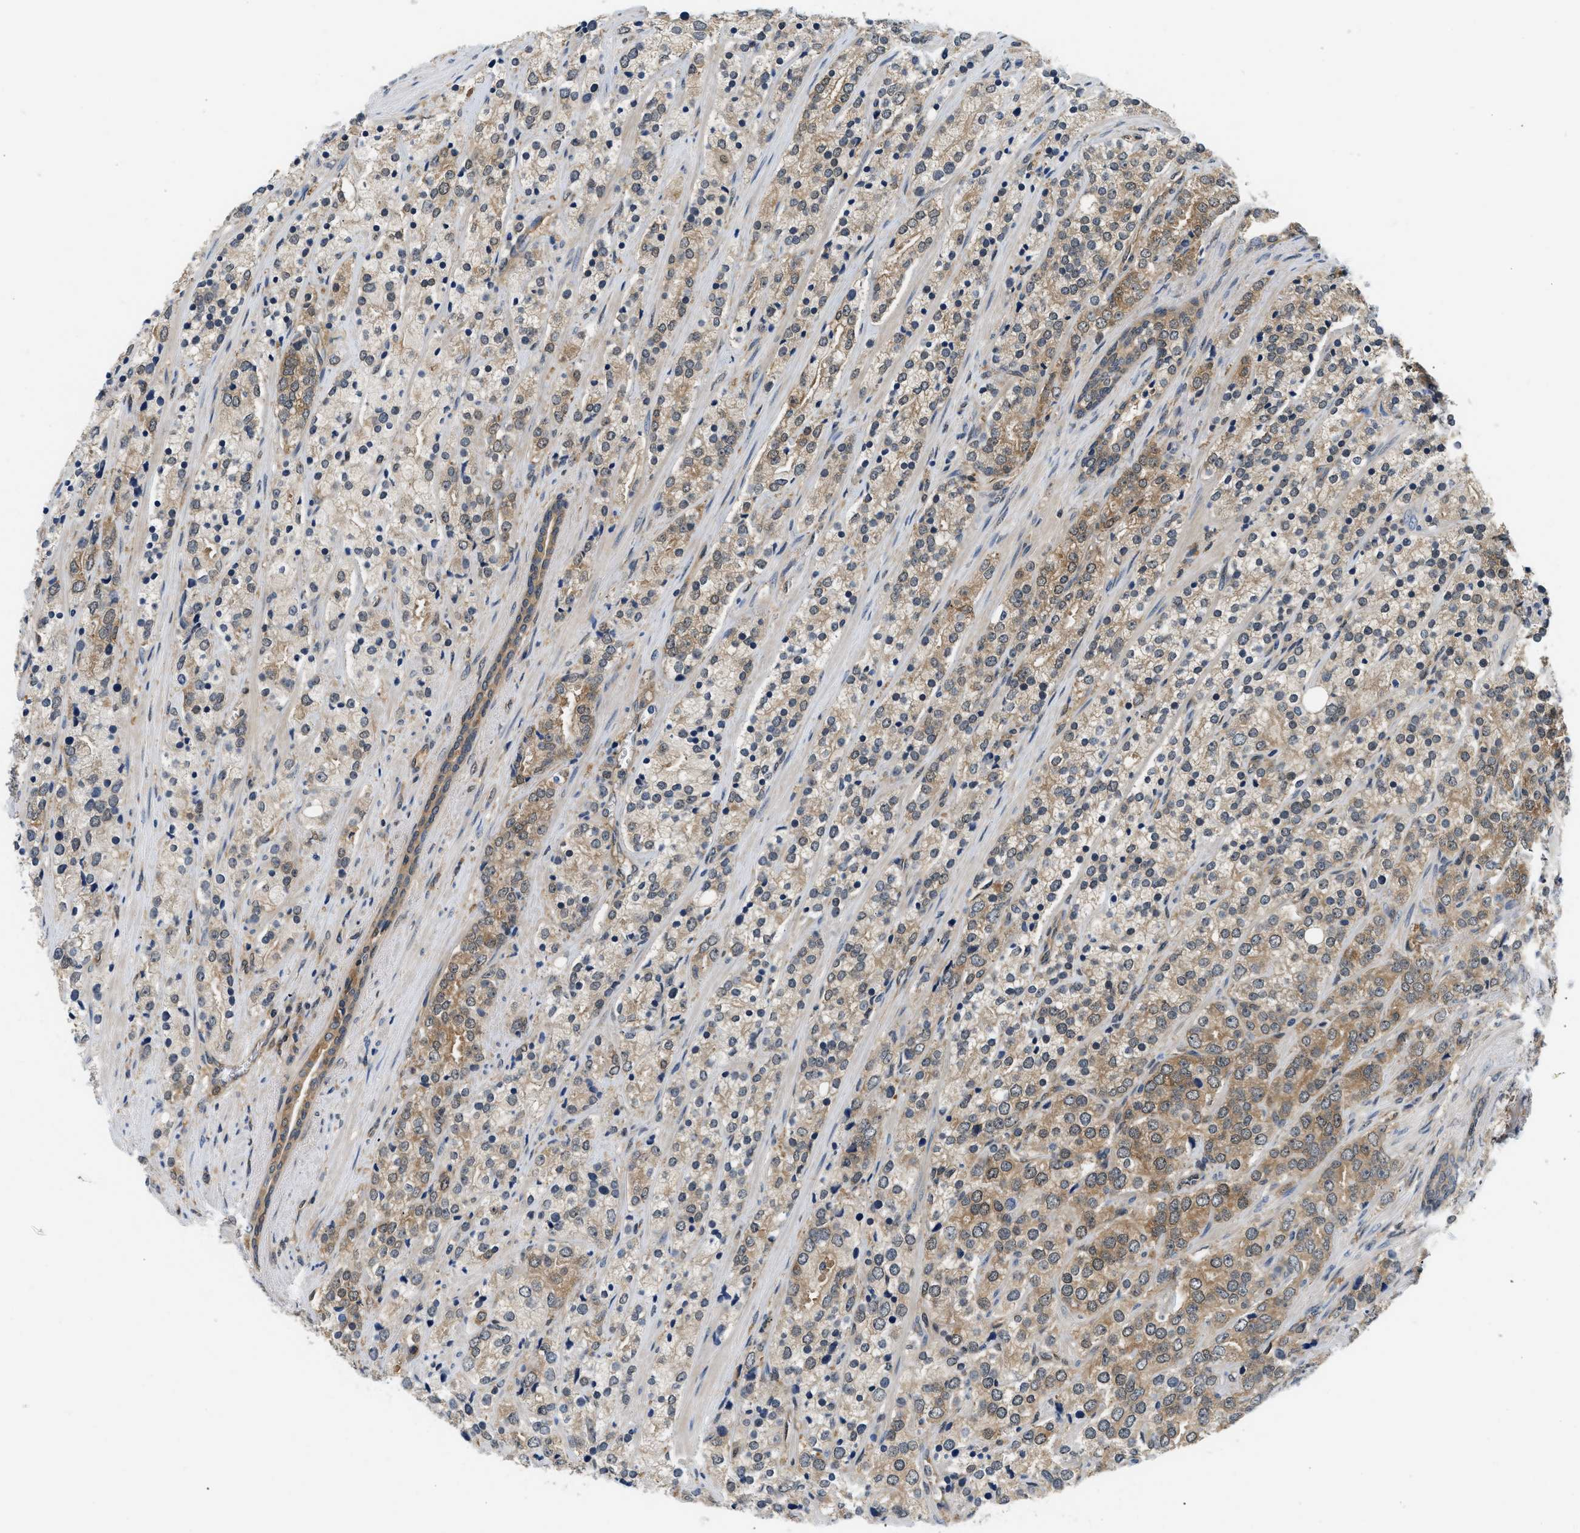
{"staining": {"intensity": "moderate", "quantity": ">75%", "location": "cytoplasmic/membranous"}, "tissue": "prostate cancer", "cell_type": "Tumor cells", "image_type": "cancer", "snomed": [{"axis": "morphology", "description": "Adenocarcinoma, High grade"}, {"axis": "topography", "description": "Prostate"}], "caption": "DAB immunohistochemical staining of prostate adenocarcinoma (high-grade) exhibits moderate cytoplasmic/membranous protein expression in about >75% of tumor cells.", "gene": "EIF4EBP2", "patient": {"sex": "male", "age": 71}}